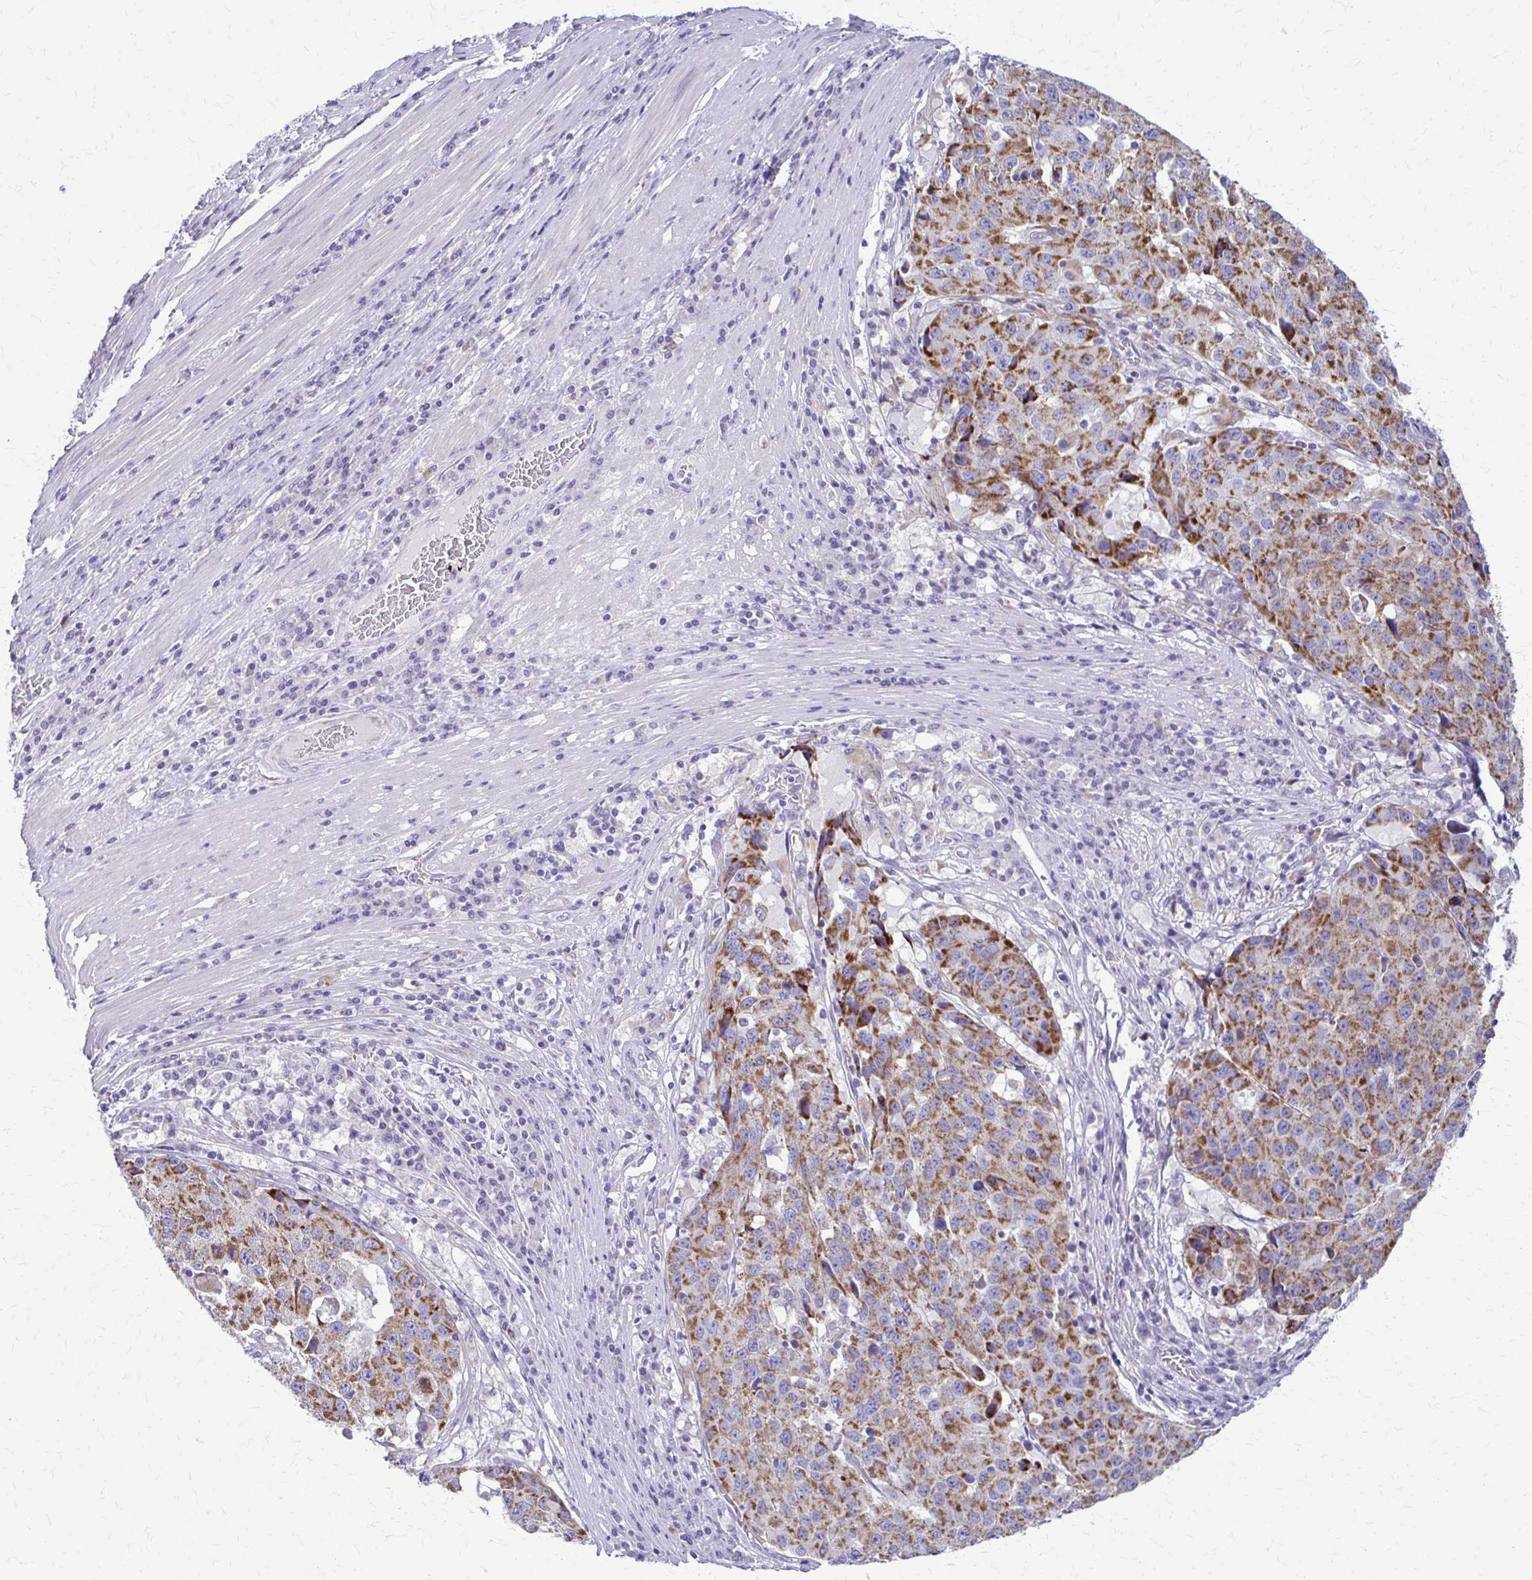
{"staining": {"intensity": "moderate", "quantity": ">75%", "location": "cytoplasmic/membranous"}, "tissue": "stomach cancer", "cell_type": "Tumor cells", "image_type": "cancer", "snomed": [{"axis": "morphology", "description": "Adenocarcinoma, NOS"}, {"axis": "topography", "description": "Stomach"}], "caption": "Tumor cells exhibit medium levels of moderate cytoplasmic/membranous staining in about >75% of cells in stomach cancer (adenocarcinoma).", "gene": "SAMD13", "patient": {"sex": "male", "age": 71}}